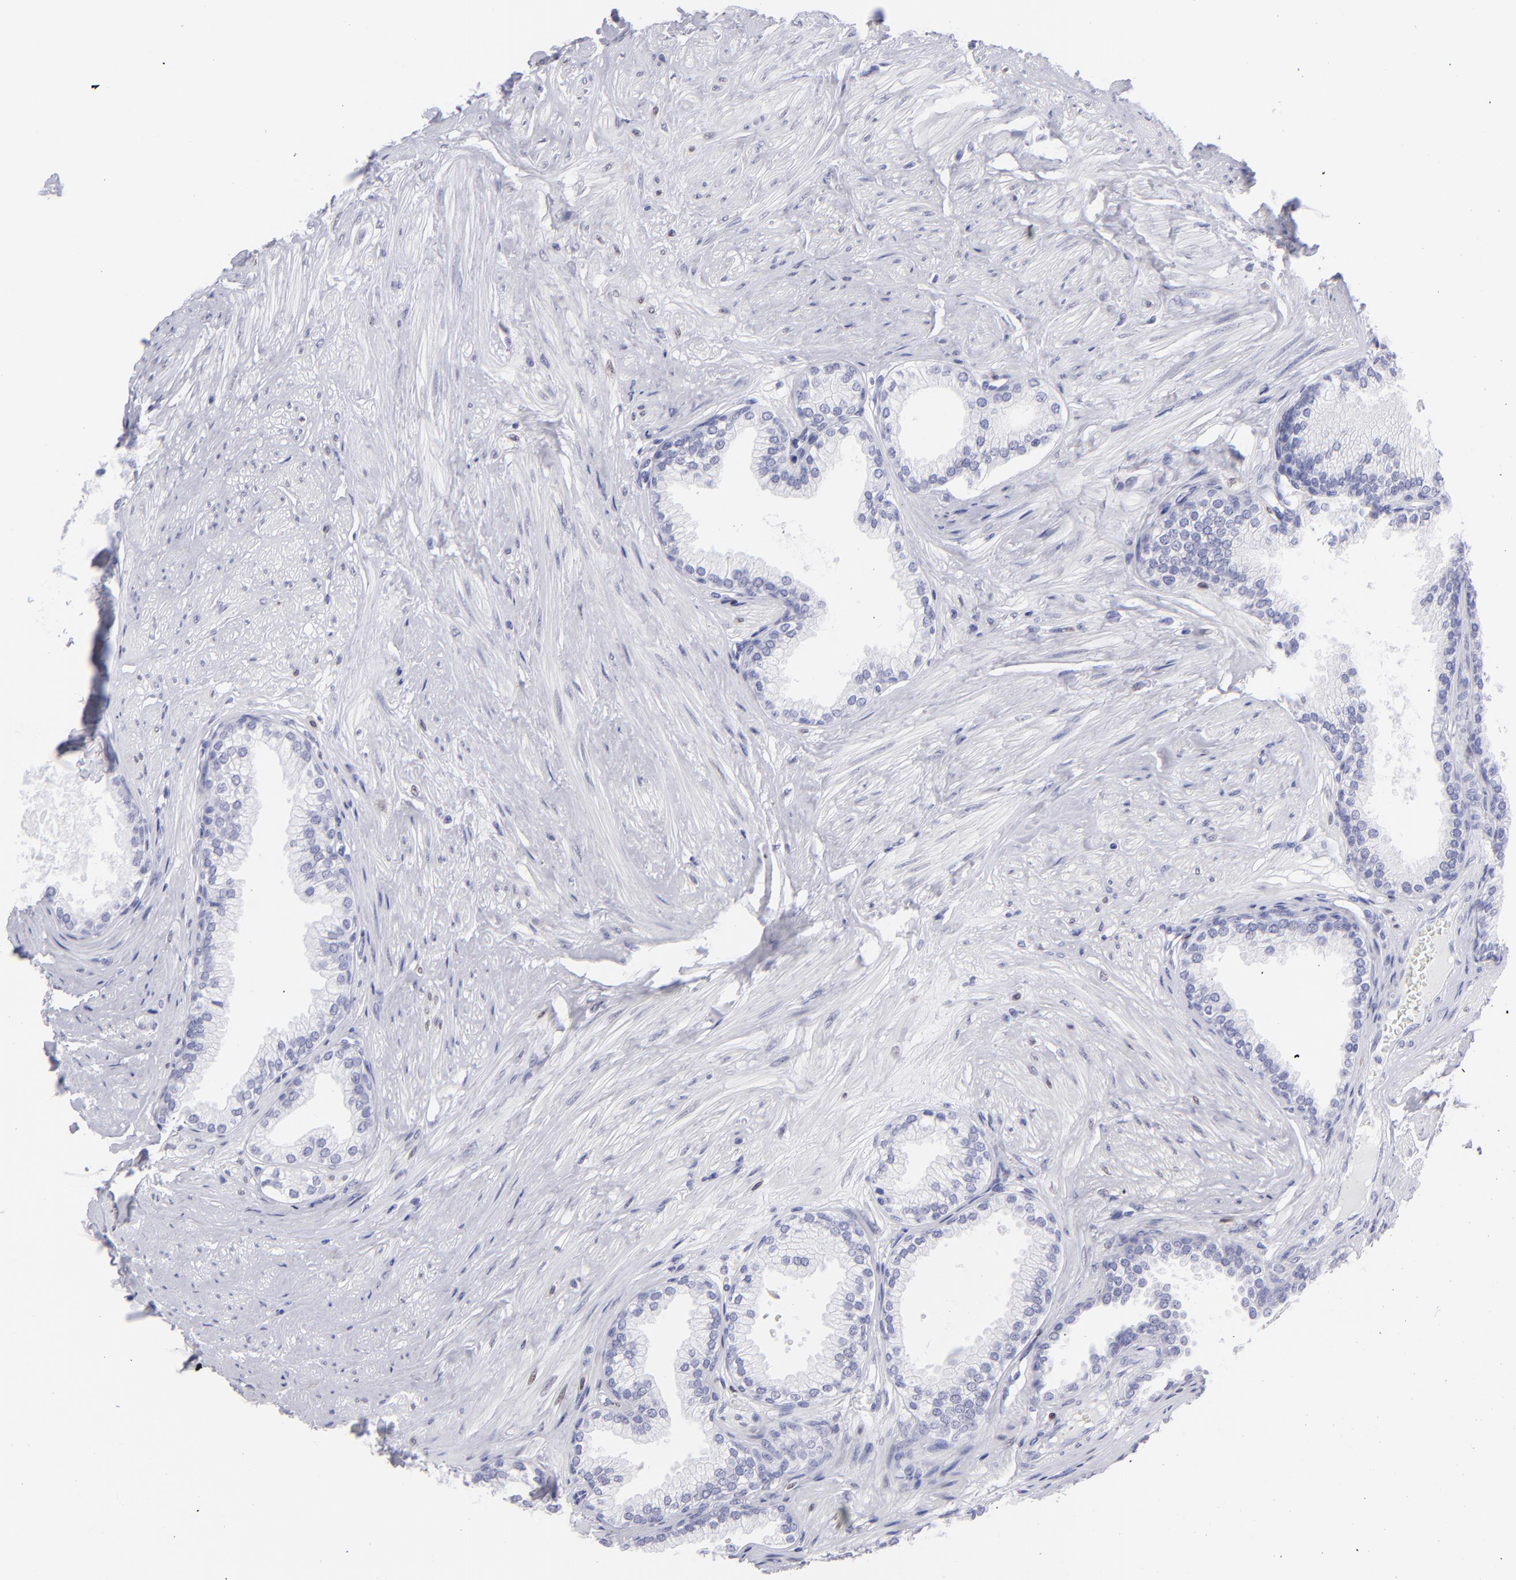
{"staining": {"intensity": "negative", "quantity": "none", "location": "none"}, "tissue": "prostate", "cell_type": "Glandular cells", "image_type": "normal", "snomed": [{"axis": "morphology", "description": "Normal tissue, NOS"}, {"axis": "topography", "description": "Prostate"}], "caption": "The immunohistochemistry (IHC) photomicrograph has no significant expression in glandular cells of prostate.", "gene": "MITF", "patient": {"sex": "male", "age": 64}}